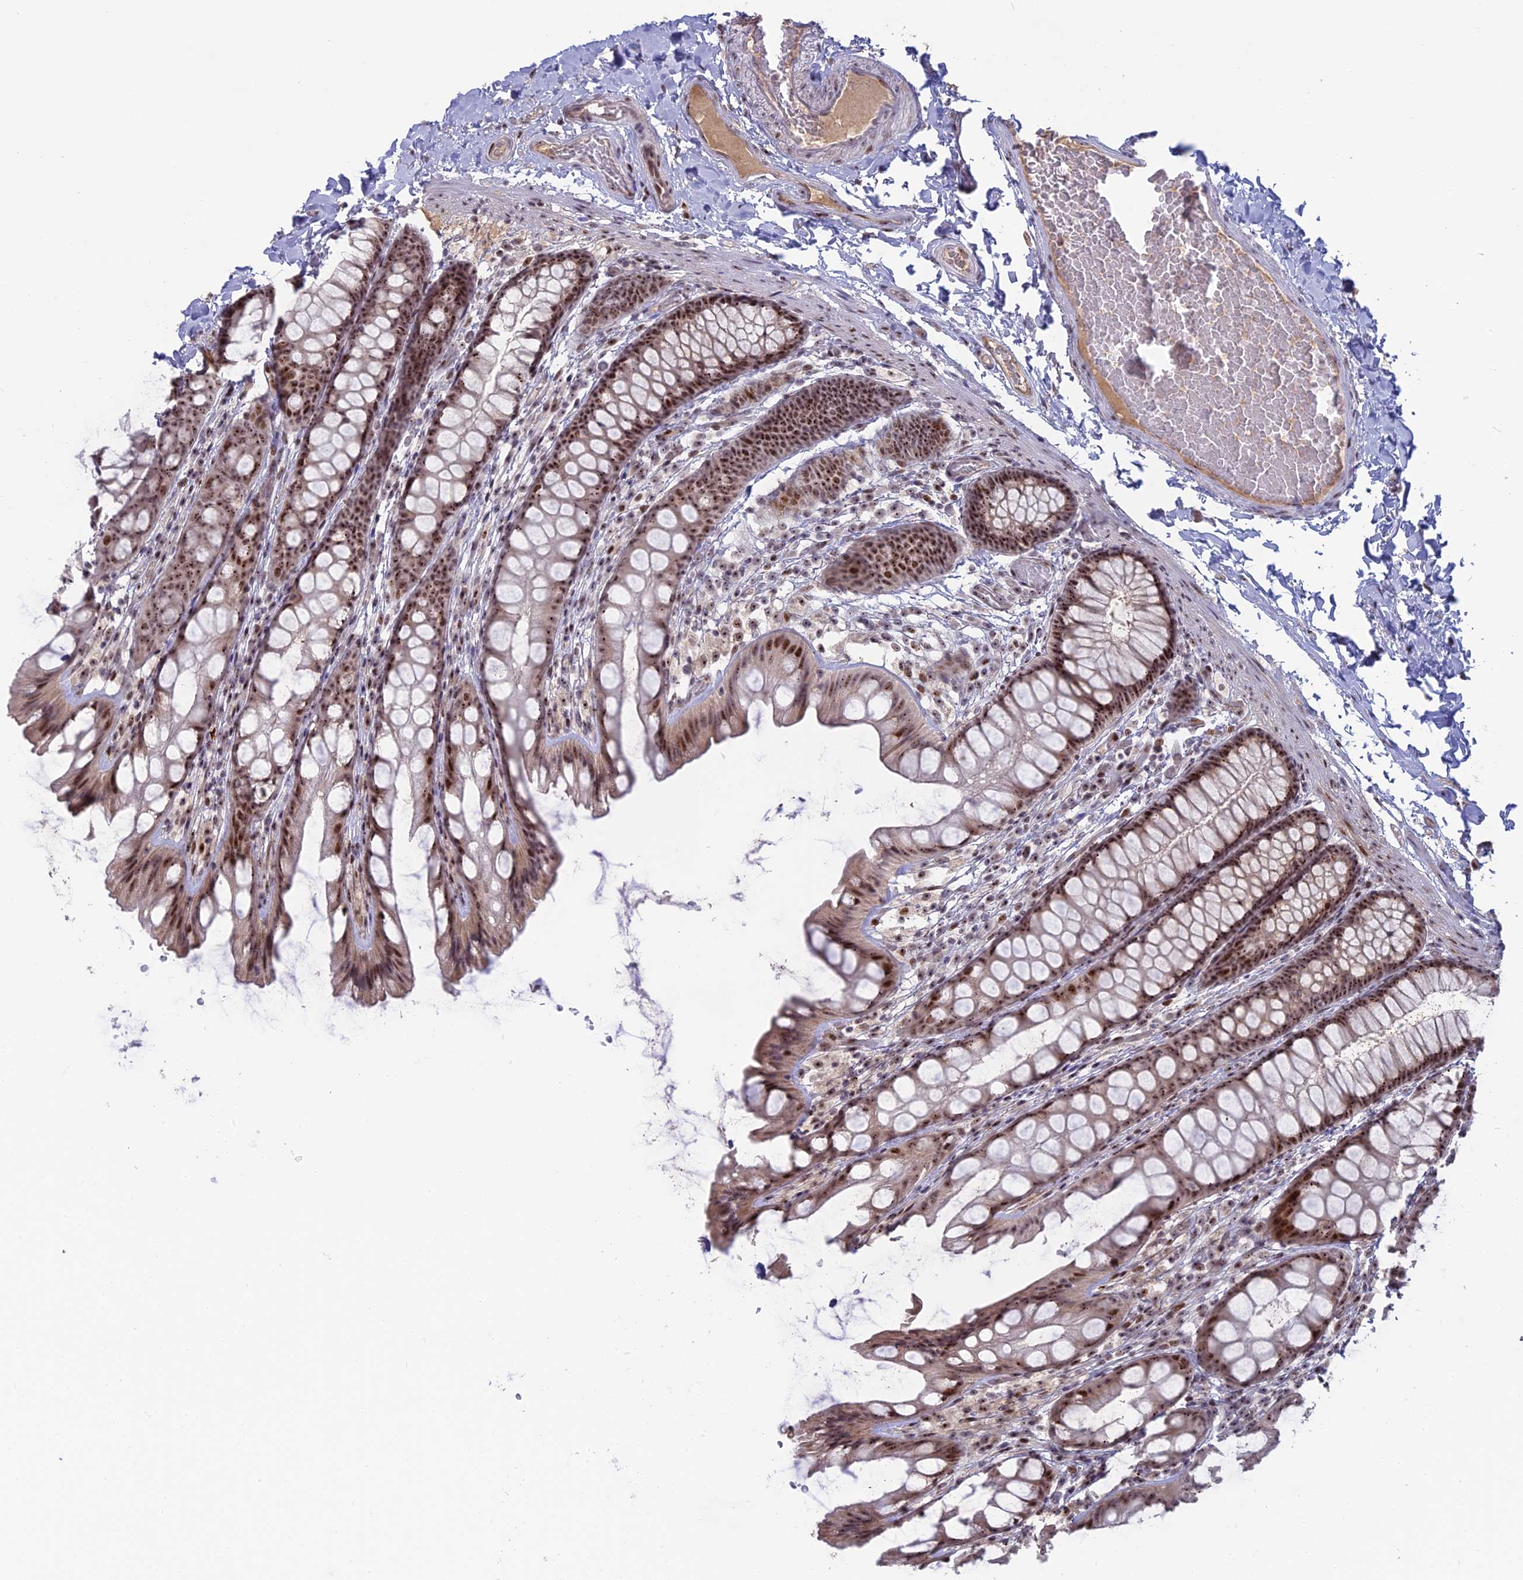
{"staining": {"intensity": "weak", "quantity": ">75%", "location": "nuclear"}, "tissue": "colon", "cell_type": "Endothelial cells", "image_type": "normal", "snomed": [{"axis": "morphology", "description": "Normal tissue, NOS"}, {"axis": "topography", "description": "Colon"}], "caption": "This photomicrograph displays immunohistochemistry (IHC) staining of benign colon, with low weak nuclear expression in approximately >75% of endothelial cells.", "gene": "FAM131A", "patient": {"sex": "male", "age": 47}}